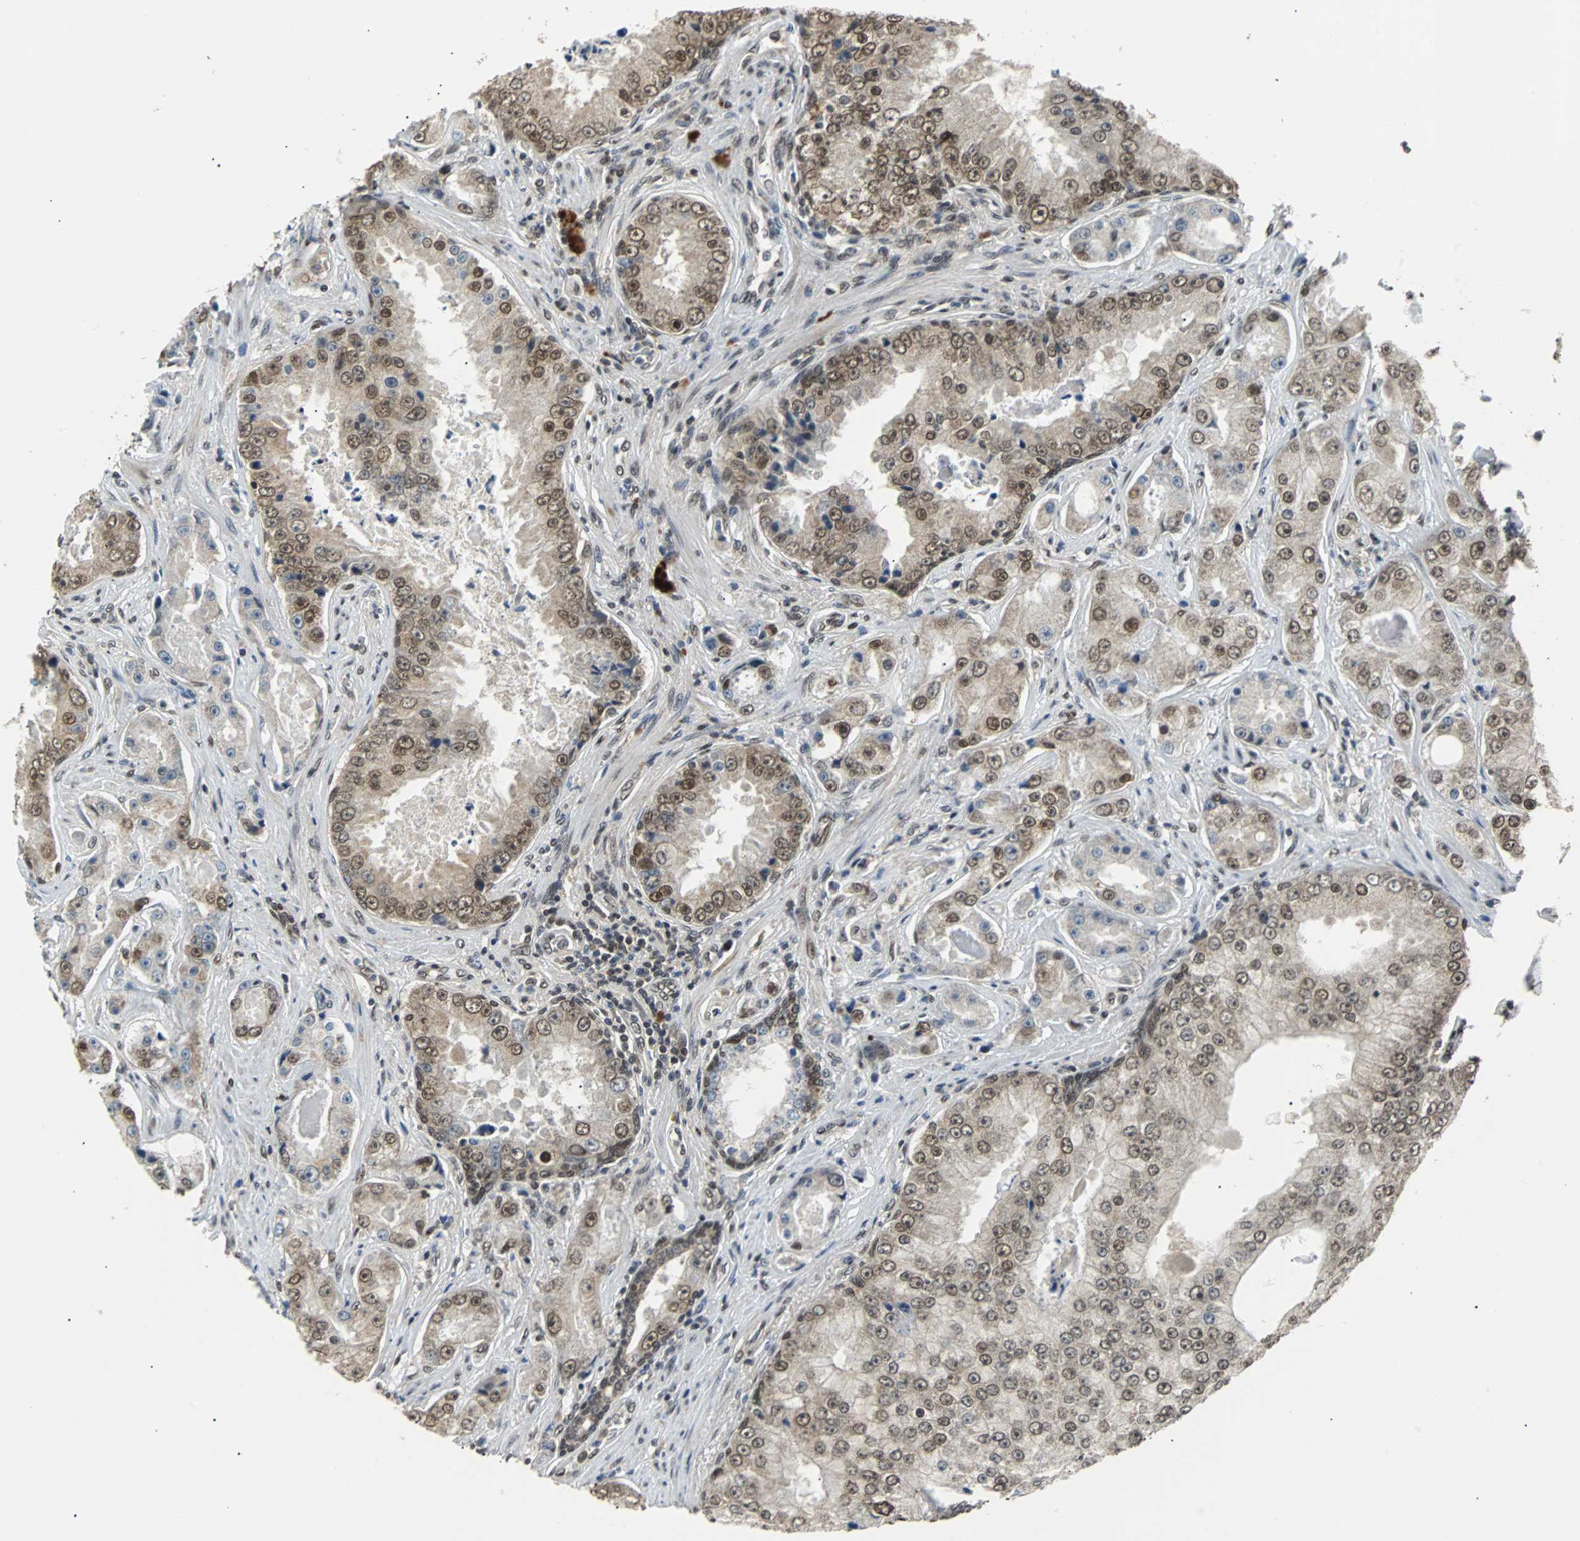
{"staining": {"intensity": "moderate", "quantity": ">75%", "location": "nuclear"}, "tissue": "prostate cancer", "cell_type": "Tumor cells", "image_type": "cancer", "snomed": [{"axis": "morphology", "description": "Adenocarcinoma, High grade"}, {"axis": "topography", "description": "Prostate"}], "caption": "An immunohistochemistry image of neoplastic tissue is shown. Protein staining in brown labels moderate nuclear positivity in prostate cancer within tumor cells.", "gene": "PHC1", "patient": {"sex": "male", "age": 73}}